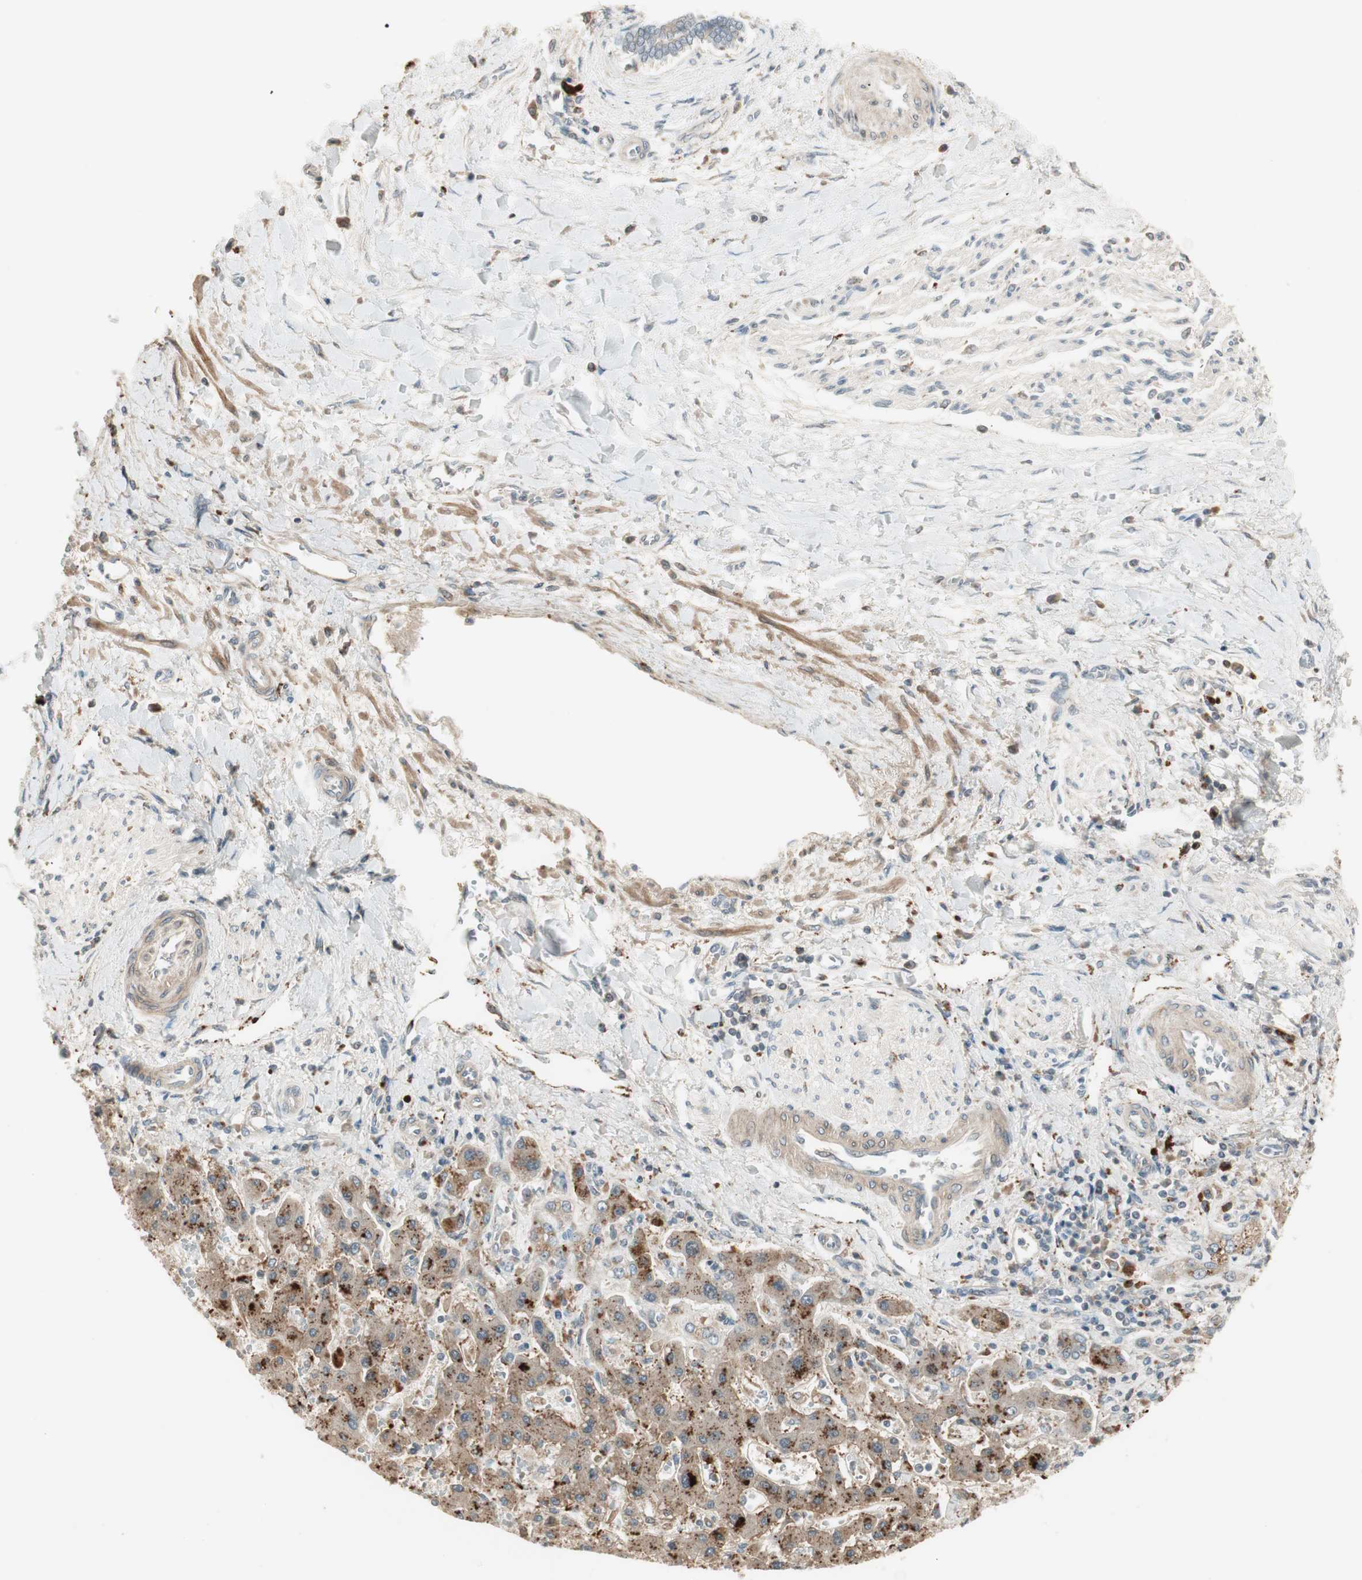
{"staining": {"intensity": "negative", "quantity": "none", "location": "none"}, "tissue": "liver cancer", "cell_type": "Tumor cells", "image_type": "cancer", "snomed": [{"axis": "morphology", "description": "Cholangiocarcinoma"}, {"axis": "topography", "description": "Liver"}], "caption": "This is an immunohistochemistry (IHC) micrograph of human liver cancer. There is no expression in tumor cells.", "gene": "SFRP1", "patient": {"sex": "male", "age": 50}}